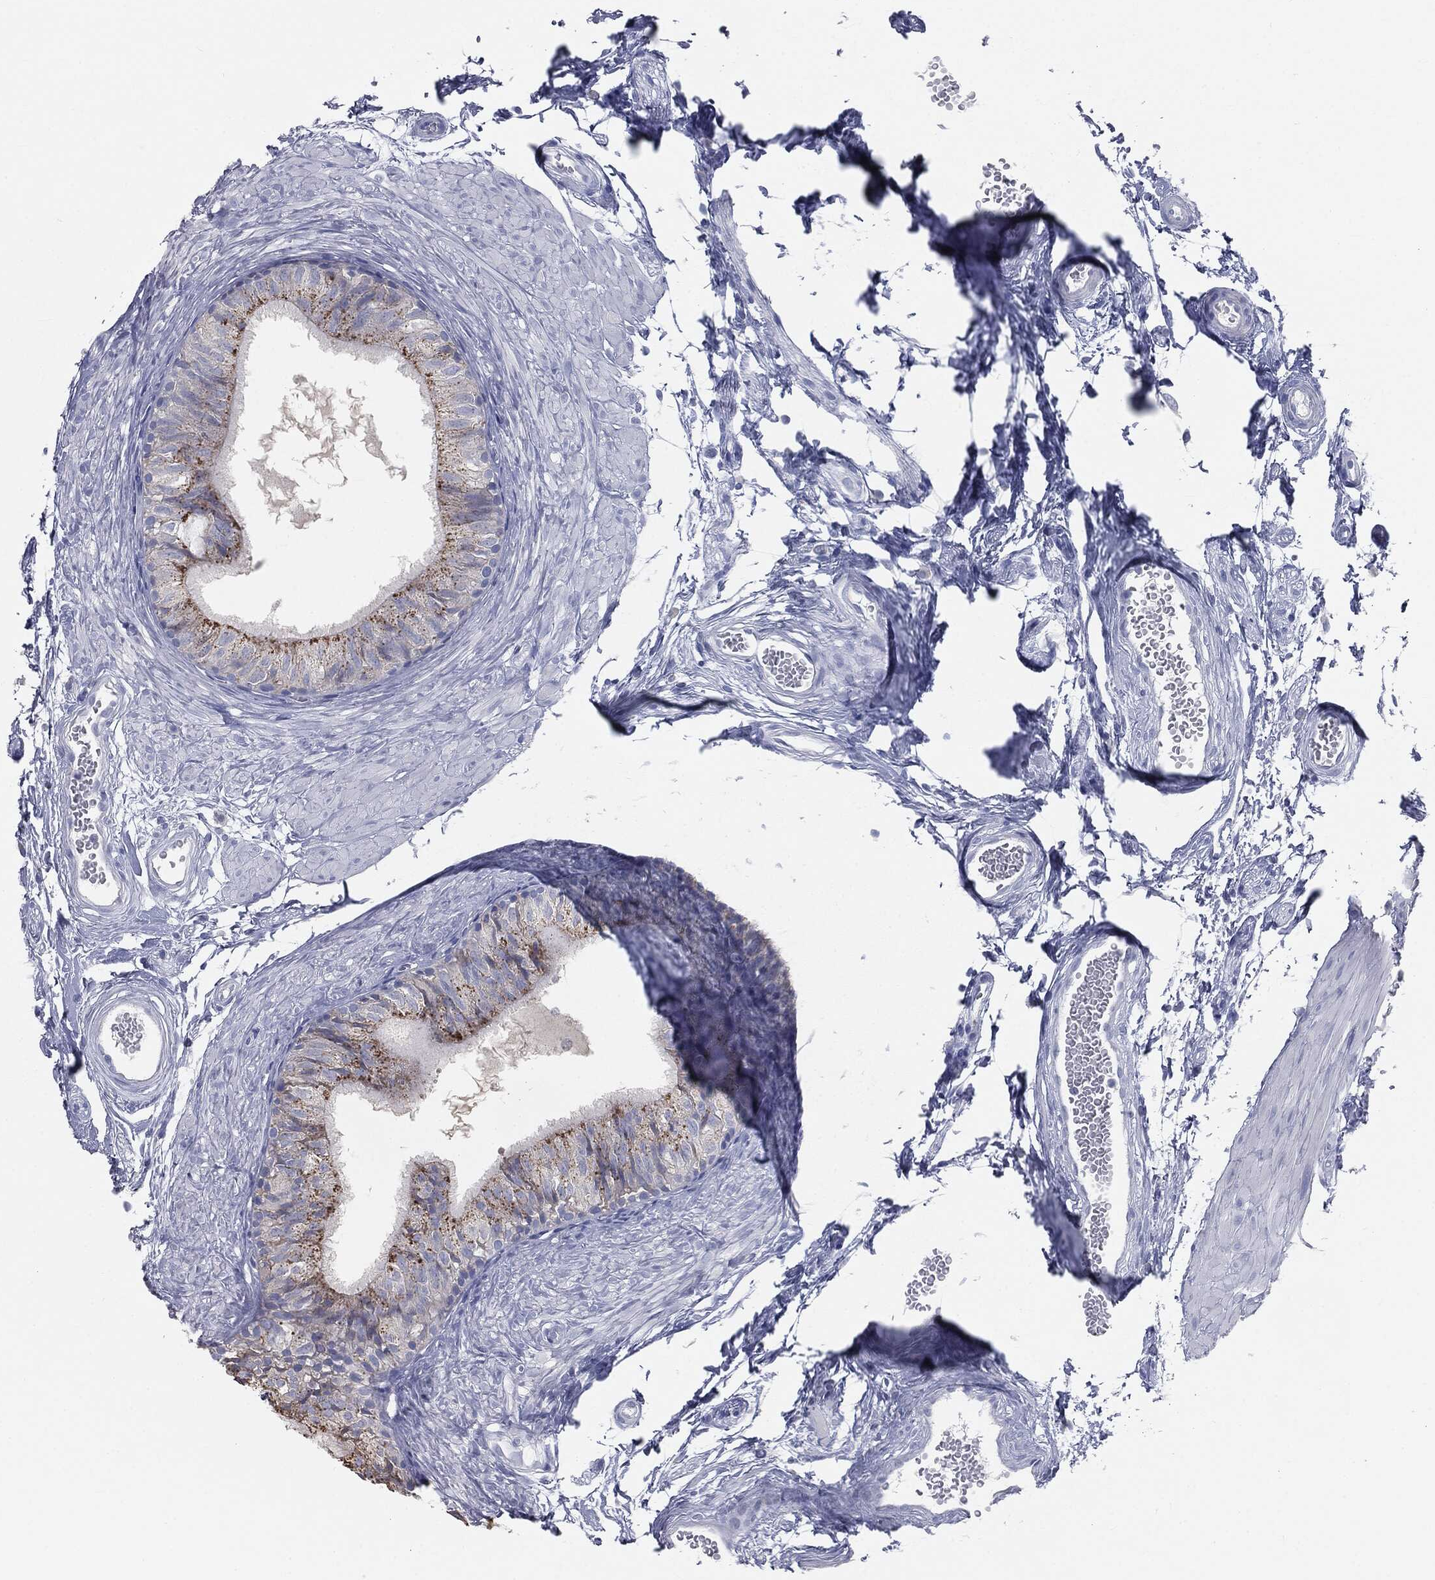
{"staining": {"intensity": "moderate", "quantity": "25%-75%", "location": "cytoplasmic/membranous"}, "tissue": "epididymis", "cell_type": "Glandular cells", "image_type": "normal", "snomed": [{"axis": "morphology", "description": "Normal tissue, NOS"}, {"axis": "topography", "description": "Epididymis"}], "caption": "Immunohistochemistry (IHC) micrograph of normal epididymis stained for a protein (brown), which exhibits medium levels of moderate cytoplasmic/membranous expression in approximately 25%-75% of glandular cells.", "gene": "CAV3", "patient": {"sex": "male", "age": 22}}